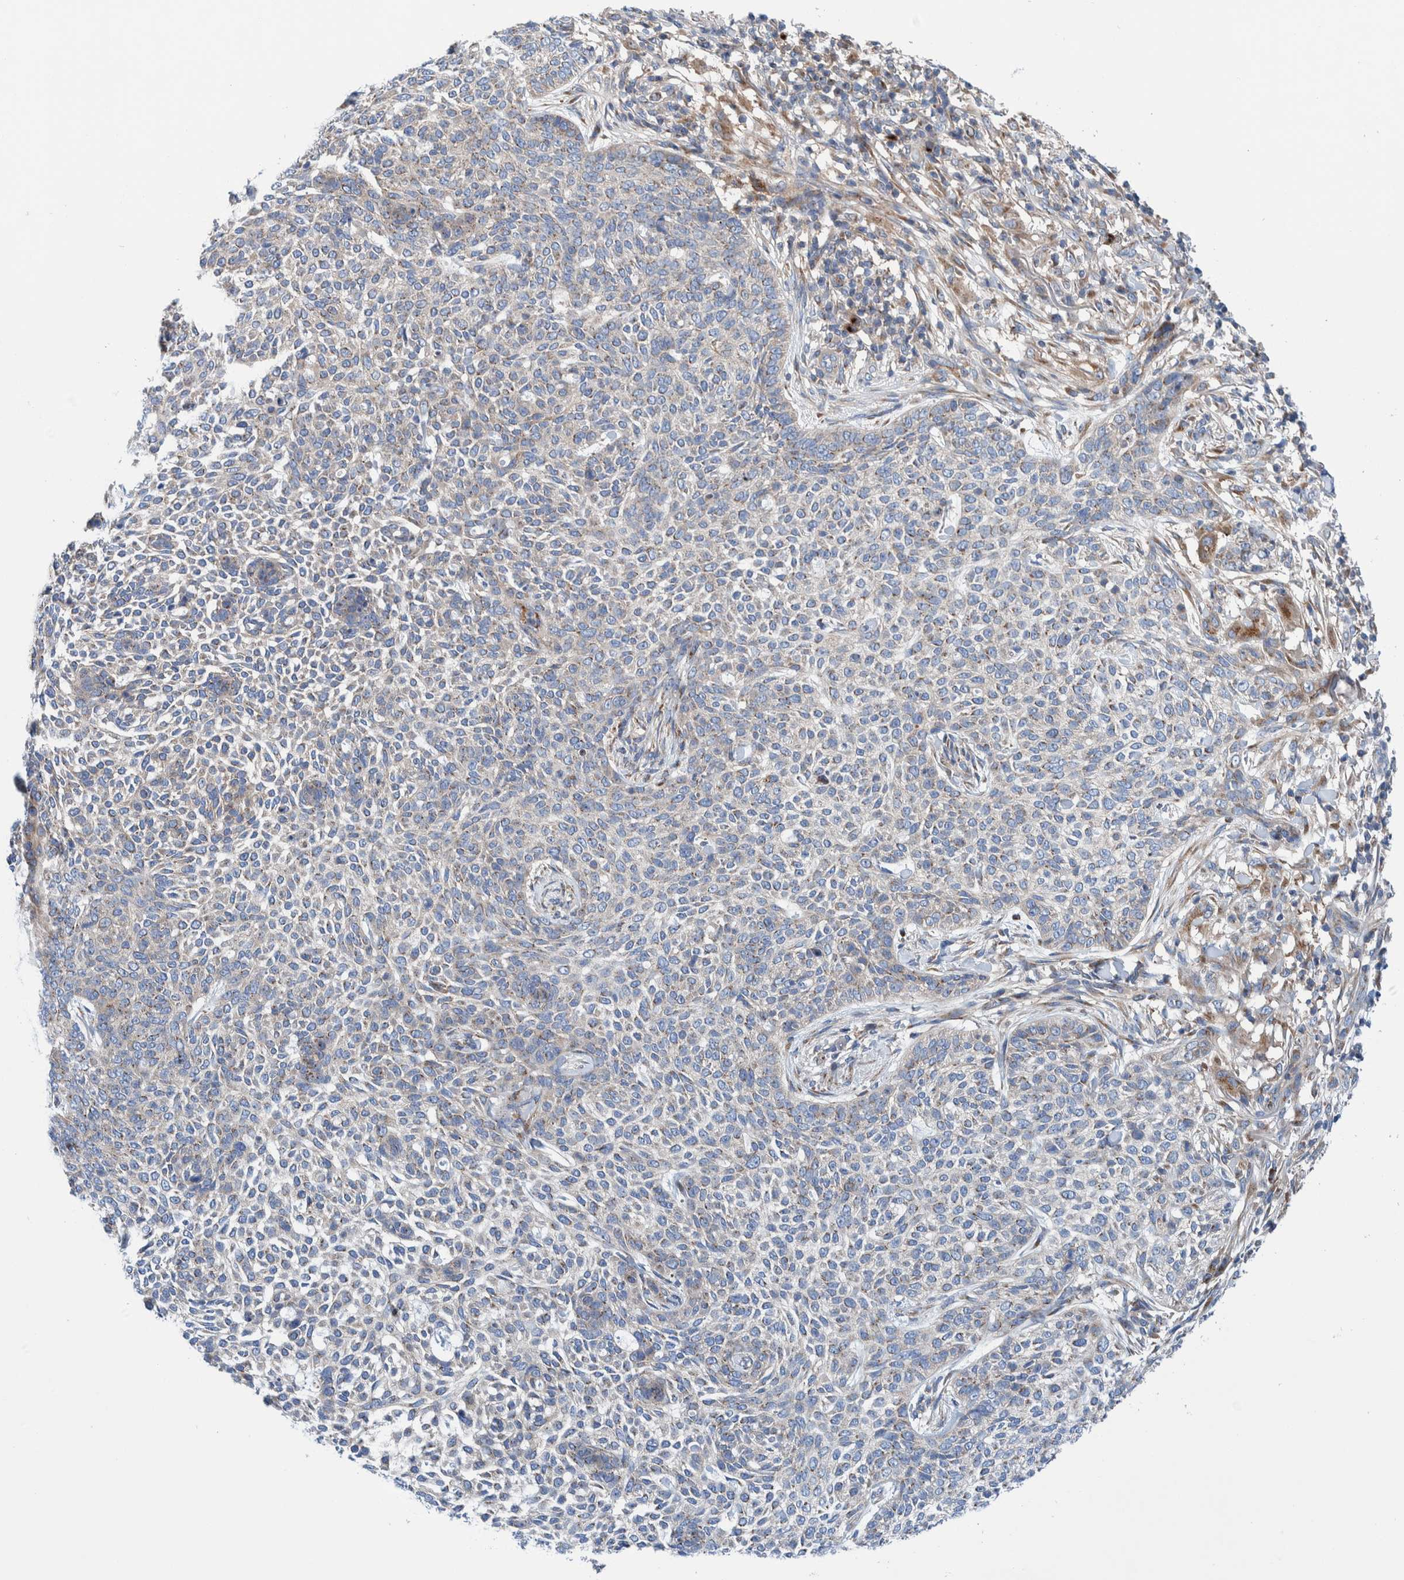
{"staining": {"intensity": "weak", "quantity": "<25%", "location": "cytoplasmic/membranous"}, "tissue": "skin cancer", "cell_type": "Tumor cells", "image_type": "cancer", "snomed": [{"axis": "morphology", "description": "Basal cell carcinoma"}, {"axis": "topography", "description": "Skin"}], "caption": "Immunohistochemistry (IHC) of human skin basal cell carcinoma exhibits no positivity in tumor cells.", "gene": "TRIM58", "patient": {"sex": "female", "age": 64}}